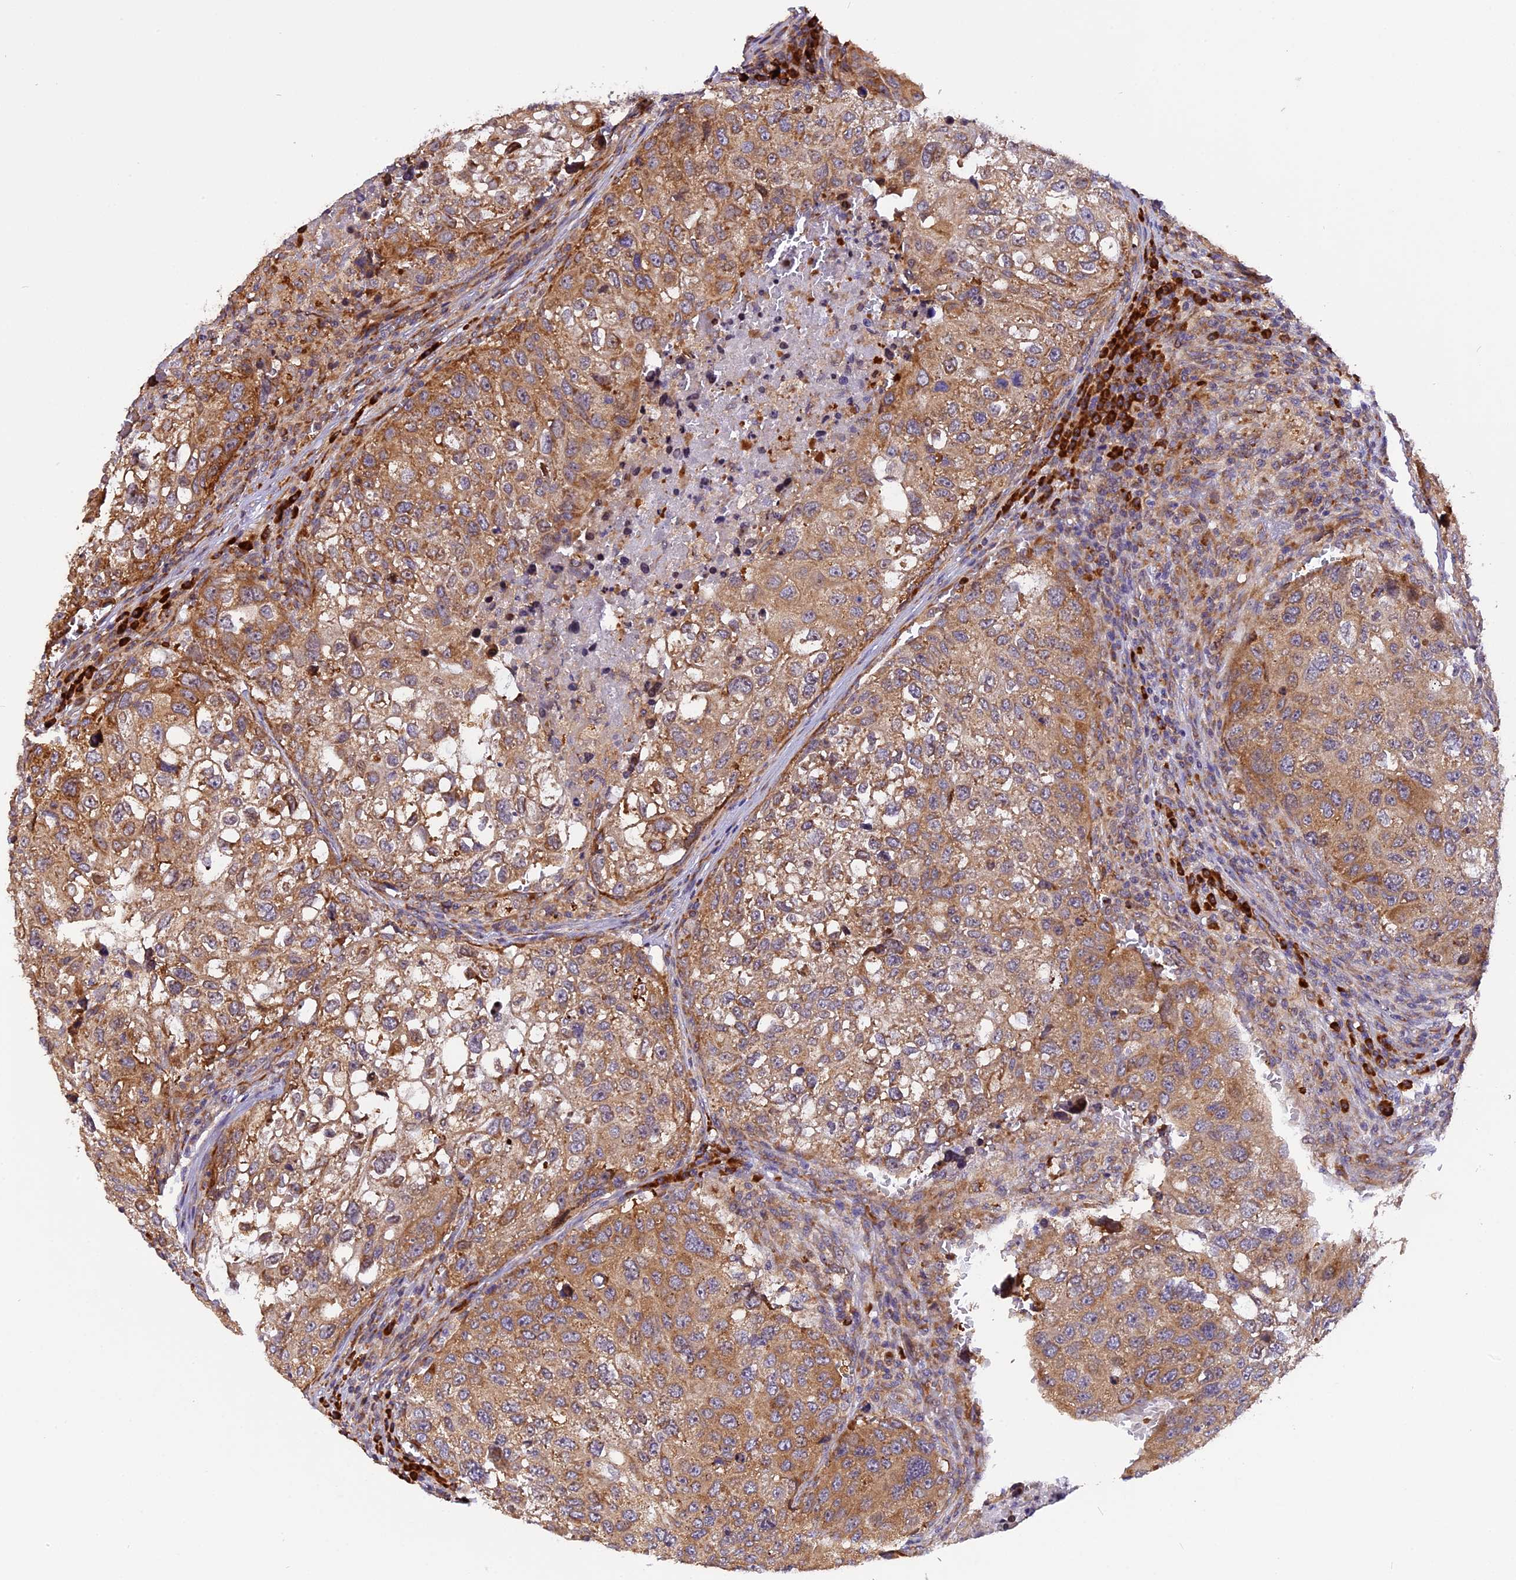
{"staining": {"intensity": "moderate", "quantity": ">75%", "location": "cytoplasmic/membranous"}, "tissue": "urothelial cancer", "cell_type": "Tumor cells", "image_type": "cancer", "snomed": [{"axis": "morphology", "description": "Urothelial carcinoma, High grade"}, {"axis": "topography", "description": "Lymph node"}, {"axis": "topography", "description": "Urinary bladder"}], "caption": "This is an image of IHC staining of high-grade urothelial carcinoma, which shows moderate positivity in the cytoplasmic/membranous of tumor cells.", "gene": "GNPTAB", "patient": {"sex": "male", "age": 51}}